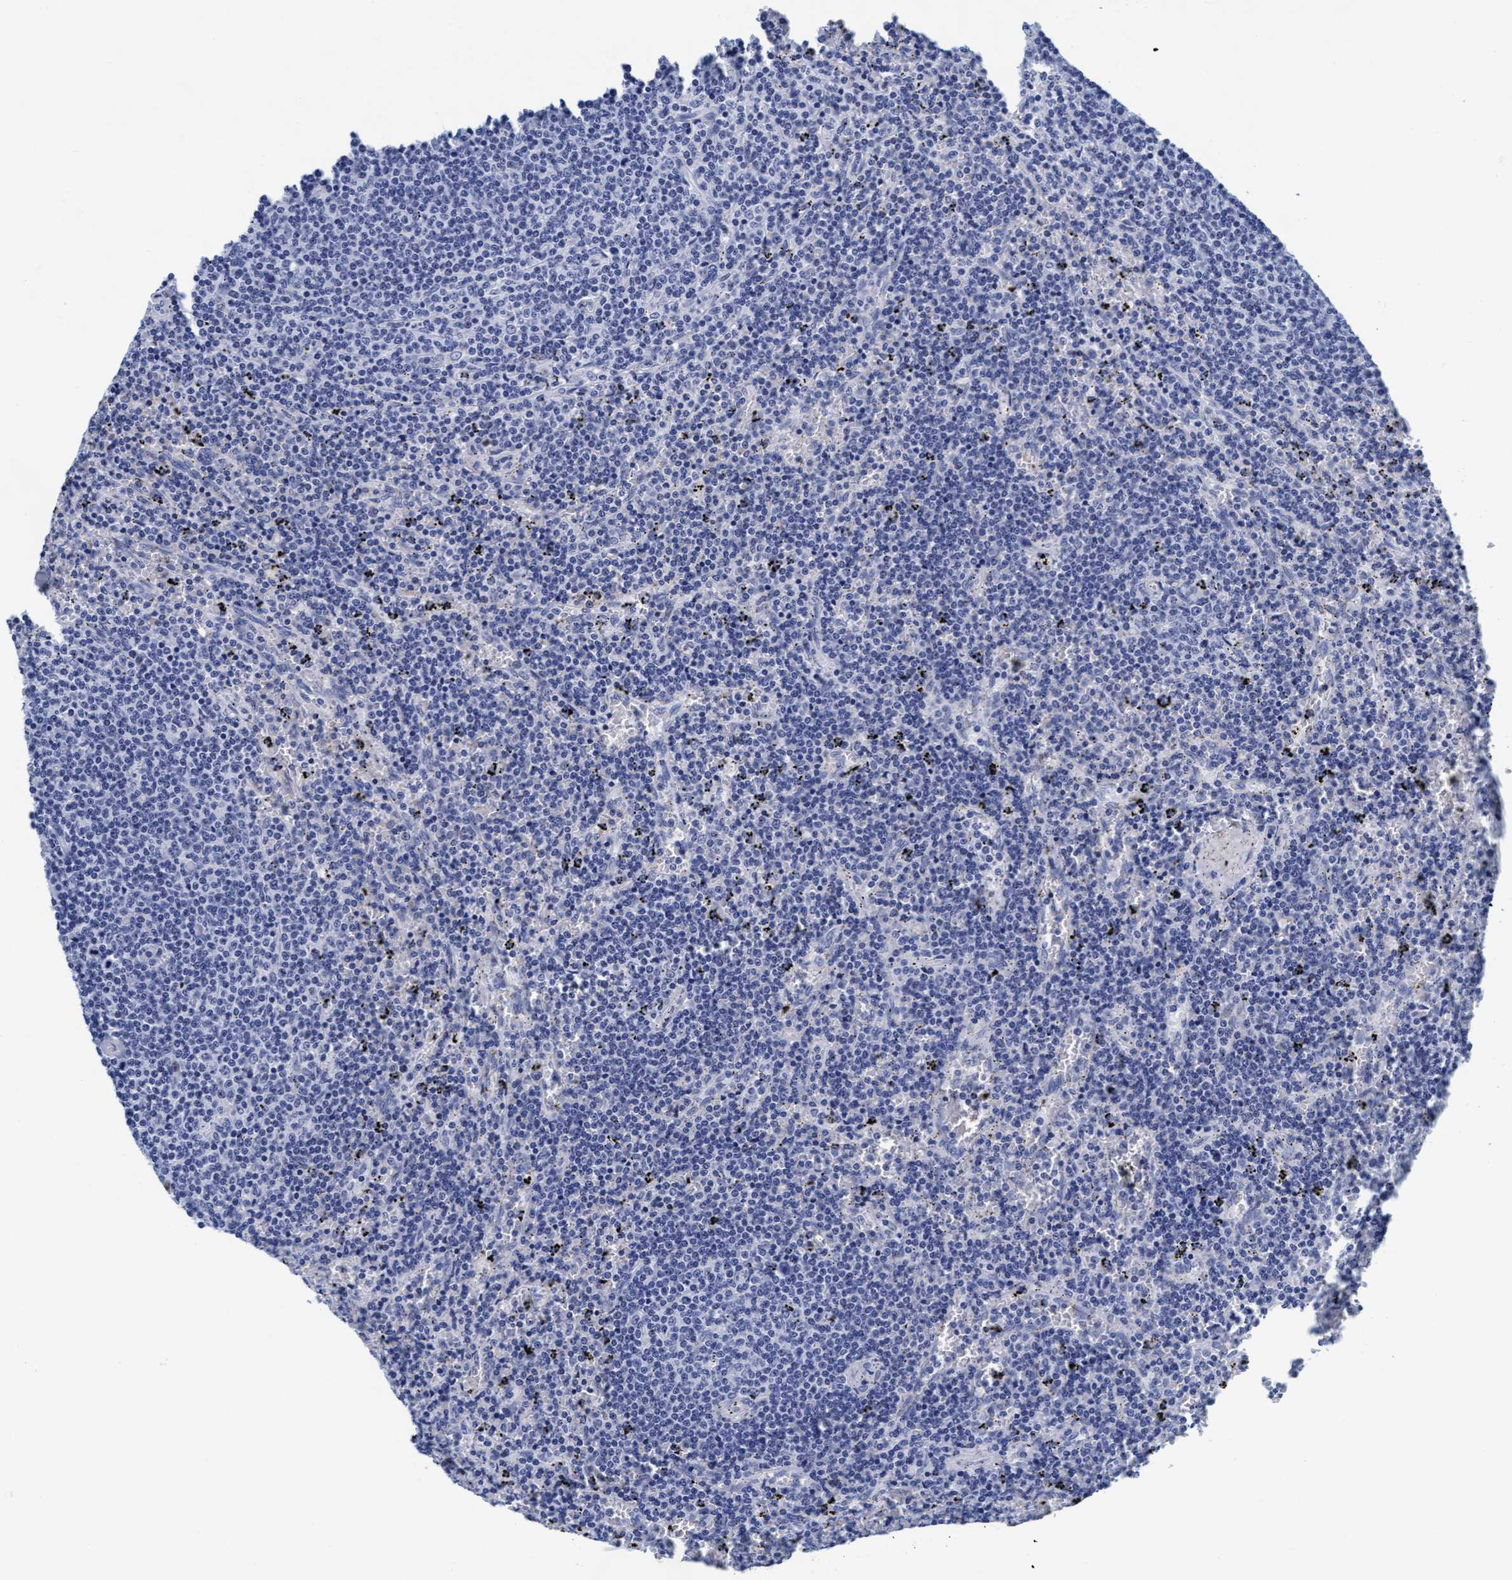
{"staining": {"intensity": "negative", "quantity": "none", "location": "none"}, "tissue": "lymphoma", "cell_type": "Tumor cells", "image_type": "cancer", "snomed": [{"axis": "morphology", "description": "Malignant lymphoma, non-Hodgkin's type, Low grade"}, {"axis": "topography", "description": "Spleen"}], "caption": "Immunohistochemistry (IHC) image of human lymphoma stained for a protein (brown), which displays no positivity in tumor cells. Brightfield microscopy of immunohistochemistry (IHC) stained with DAB (brown) and hematoxylin (blue), captured at high magnification.", "gene": "ARSG", "patient": {"sex": "female", "age": 50}}